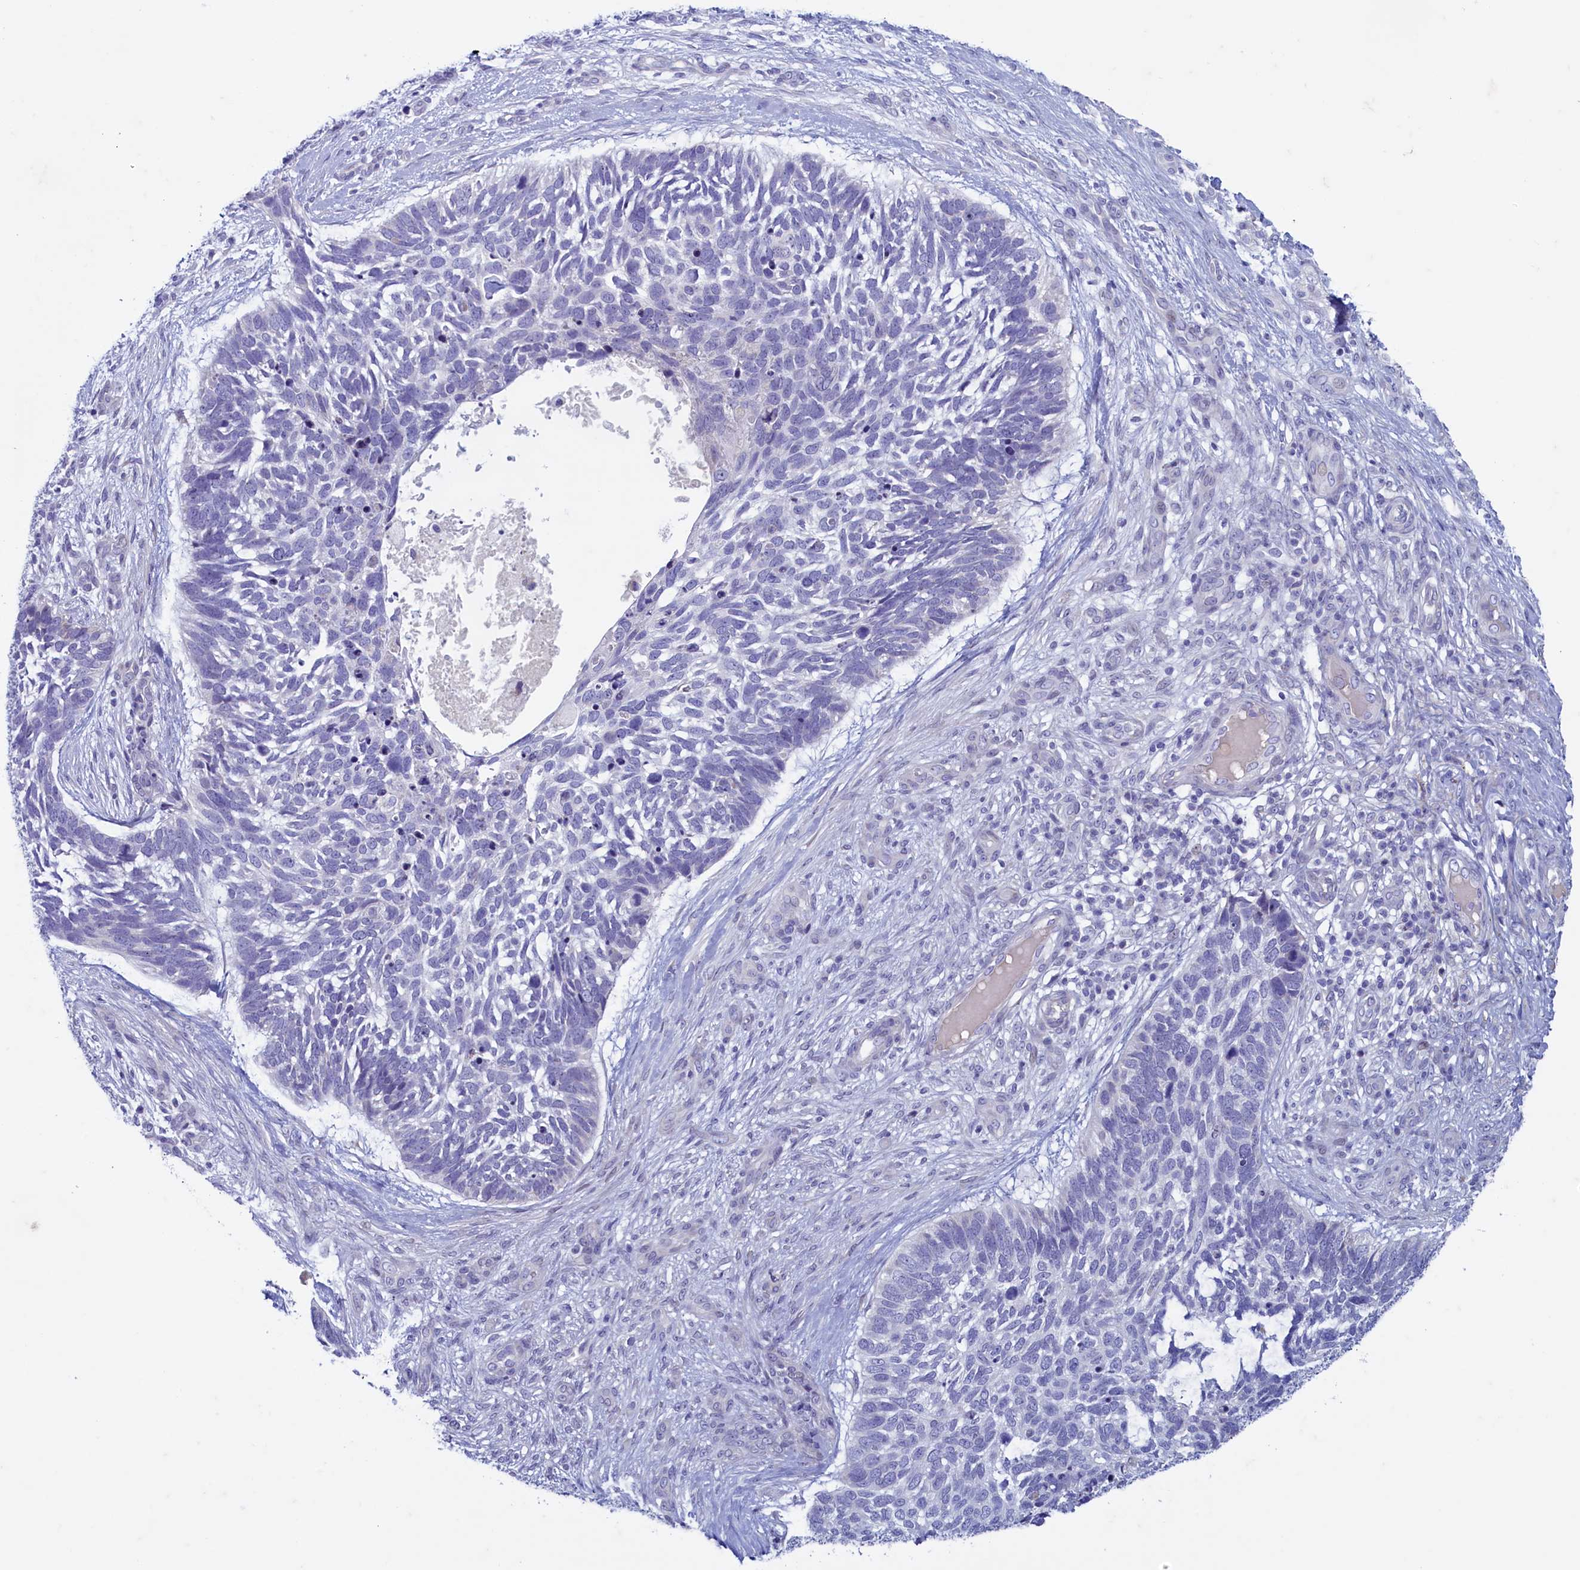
{"staining": {"intensity": "negative", "quantity": "none", "location": "none"}, "tissue": "skin cancer", "cell_type": "Tumor cells", "image_type": "cancer", "snomed": [{"axis": "morphology", "description": "Basal cell carcinoma"}, {"axis": "topography", "description": "Skin"}], "caption": "The image displays no staining of tumor cells in basal cell carcinoma (skin). (Stains: DAB (3,3'-diaminobenzidine) IHC with hematoxylin counter stain, Microscopy: brightfield microscopy at high magnification).", "gene": "MAP1LC3A", "patient": {"sex": "male", "age": 88}}